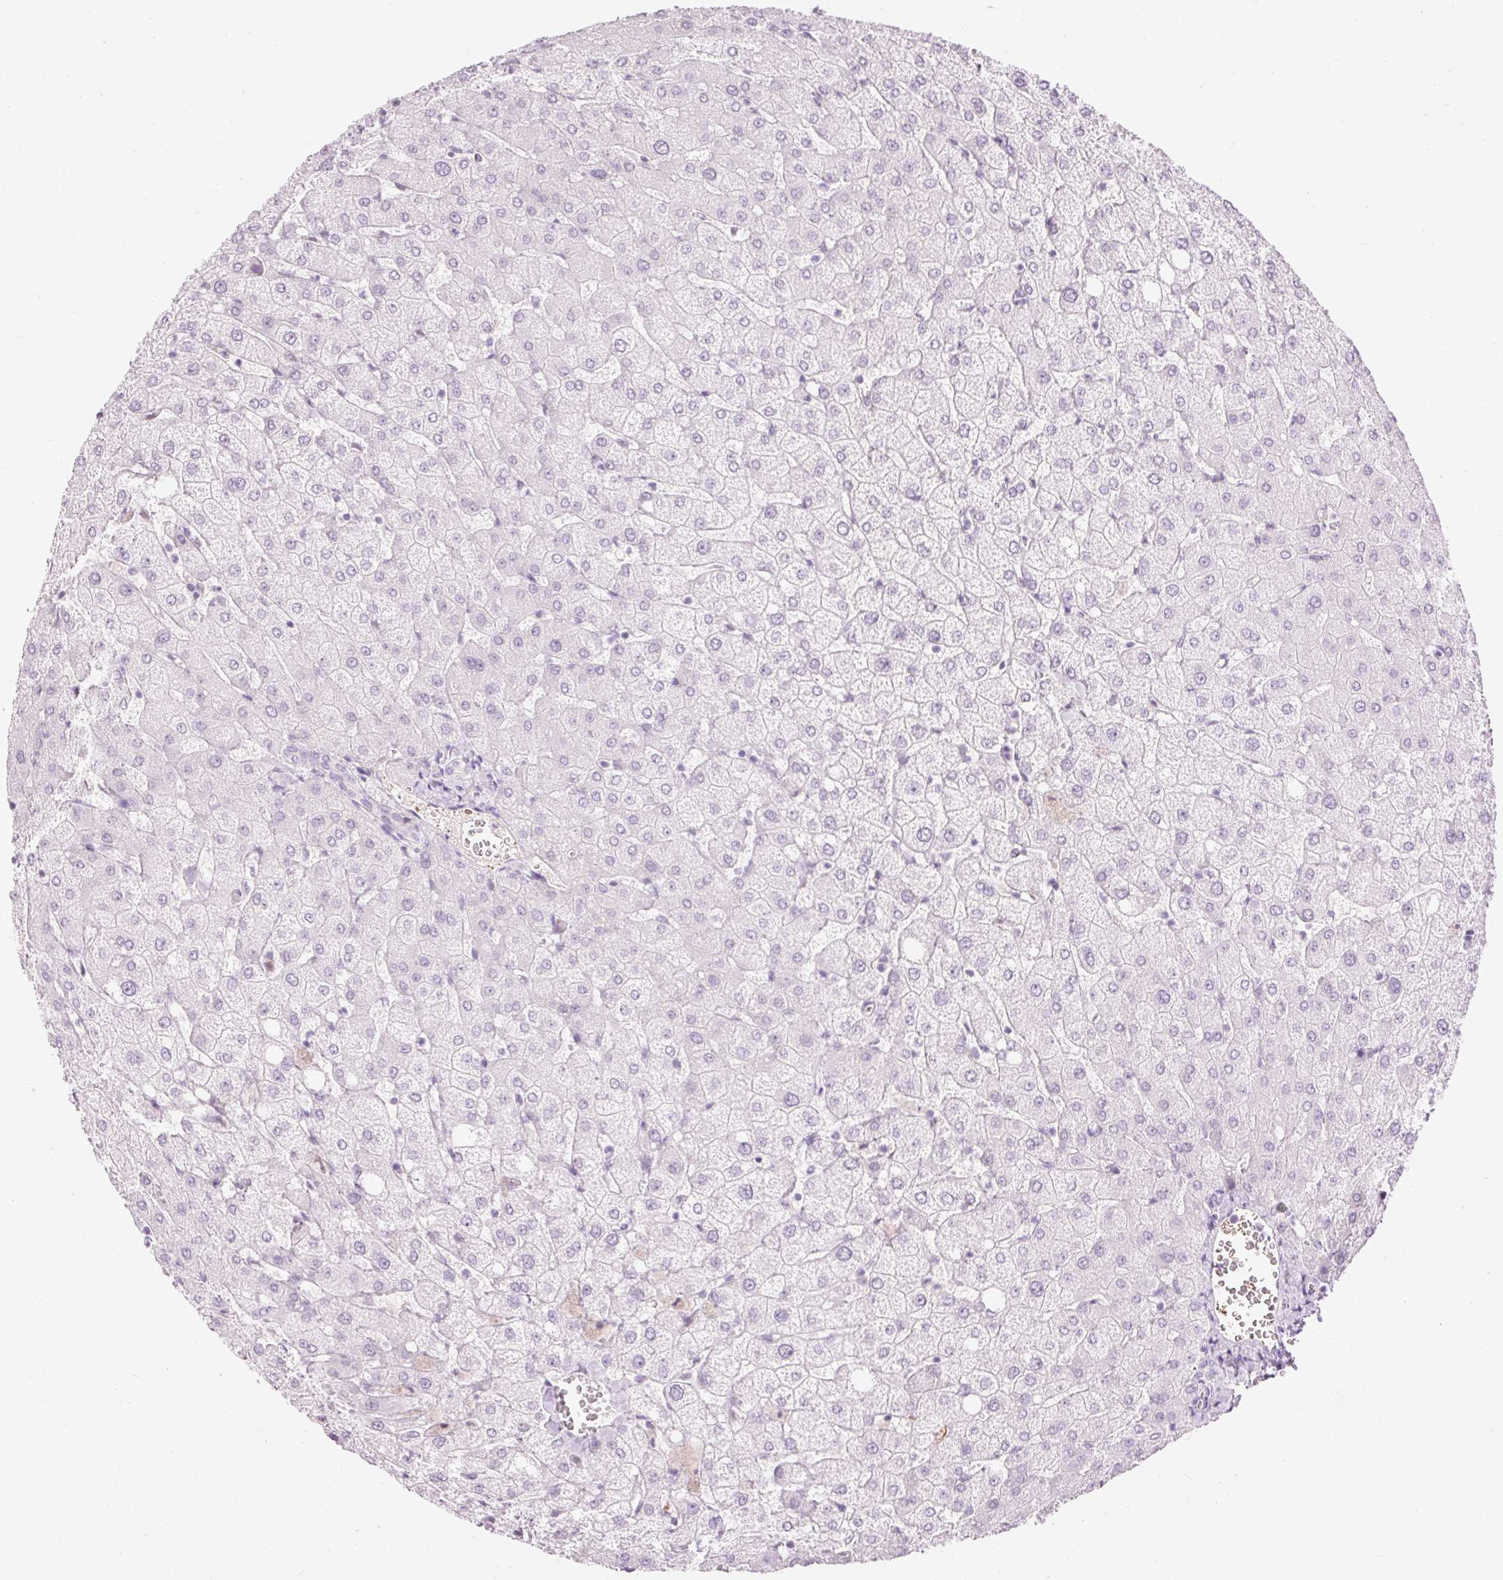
{"staining": {"intensity": "negative", "quantity": "none", "location": "none"}, "tissue": "liver", "cell_type": "Cholangiocytes", "image_type": "normal", "snomed": [{"axis": "morphology", "description": "Normal tissue, NOS"}, {"axis": "topography", "description": "Liver"}], "caption": "Protein analysis of unremarkable liver reveals no significant staining in cholangiocytes.", "gene": "PDE6B", "patient": {"sex": "female", "age": 54}}